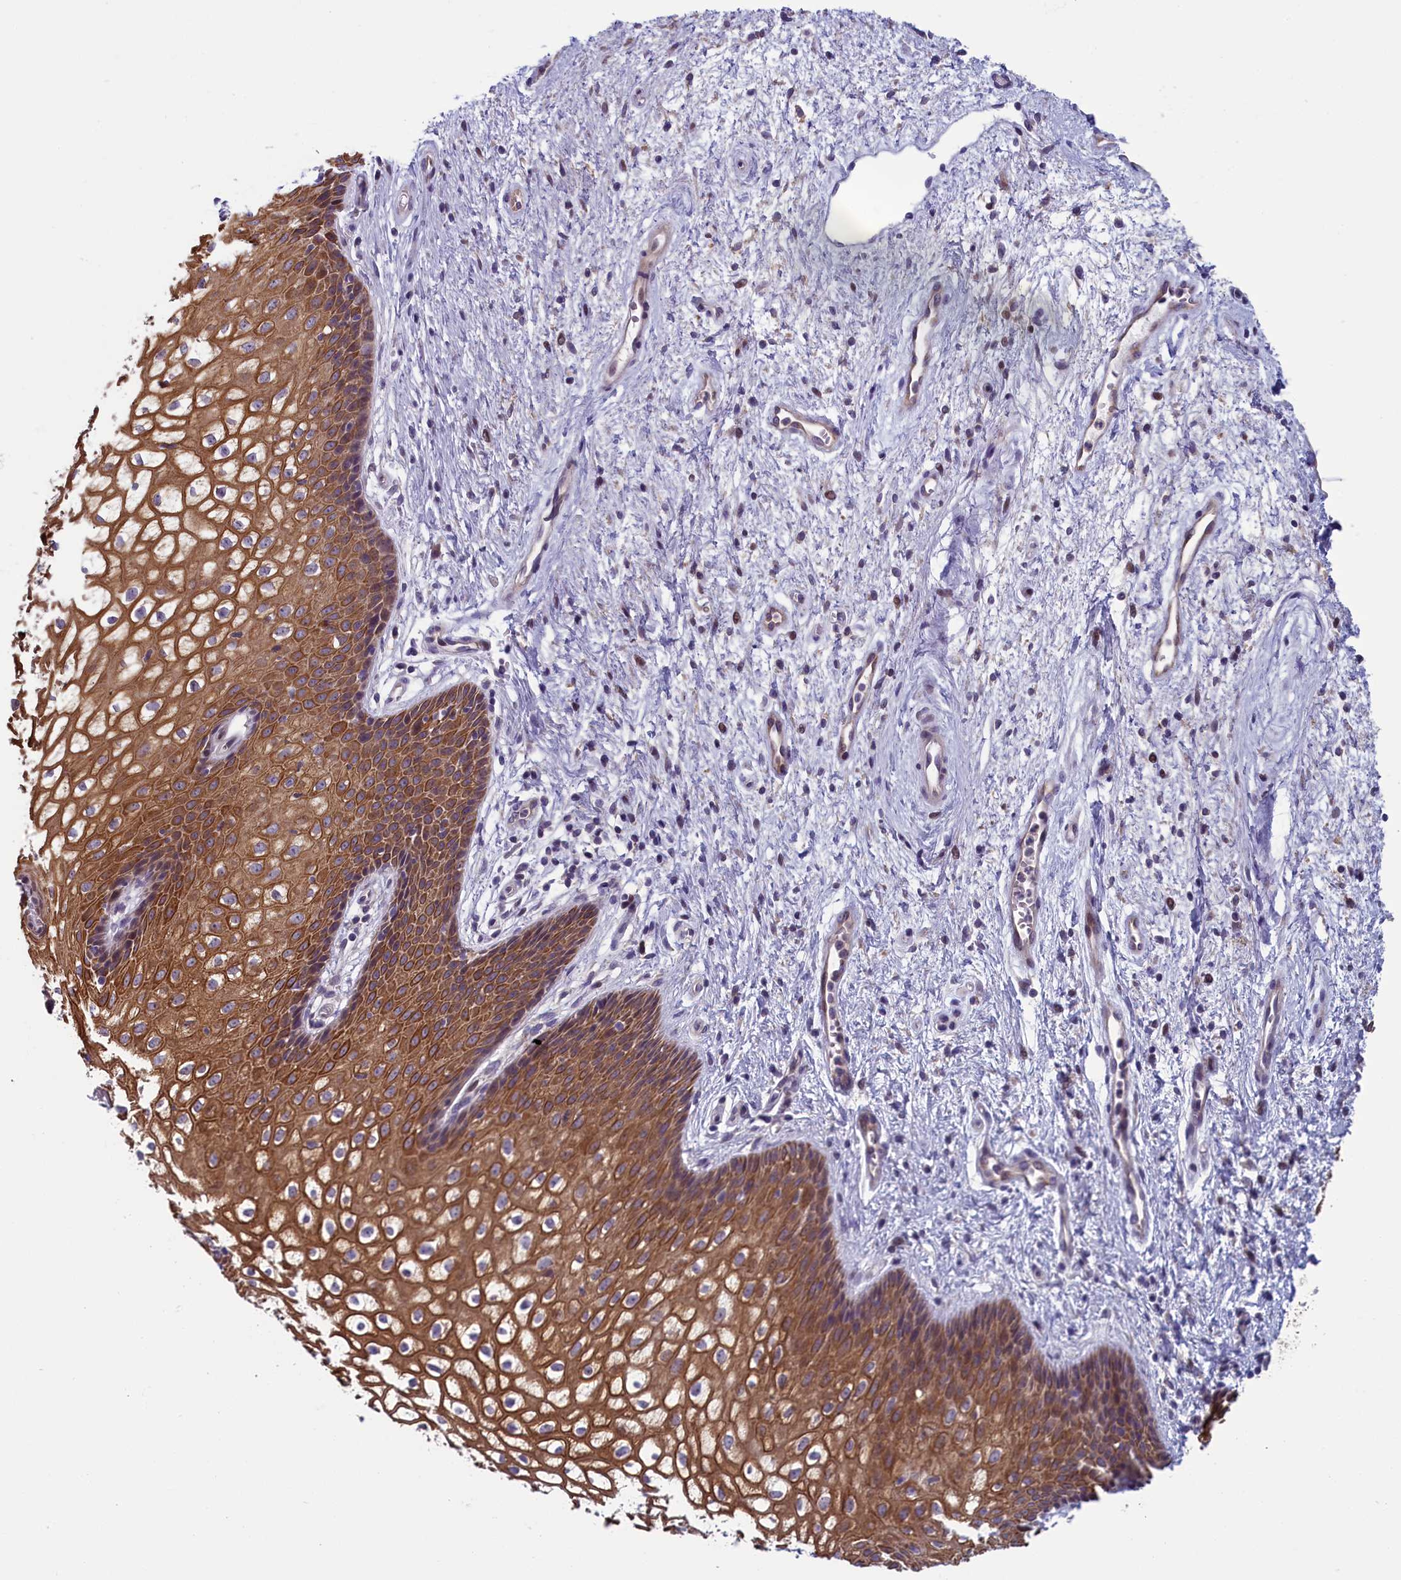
{"staining": {"intensity": "moderate", "quantity": ">75%", "location": "cytoplasmic/membranous"}, "tissue": "vagina", "cell_type": "Squamous epithelial cells", "image_type": "normal", "snomed": [{"axis": "morphology", "description": "Normal tissue, NOS"}, {"axis": "topography", "description": "Vagina"}], "caption": "Protein expression analysis of unremarkable vagina shows moderate cytoplasmic/membranous expression in about >75% of squamous epithelial cells.", "gene": "ANKRD39", "patient": {"sex": "female", "age": 34}}